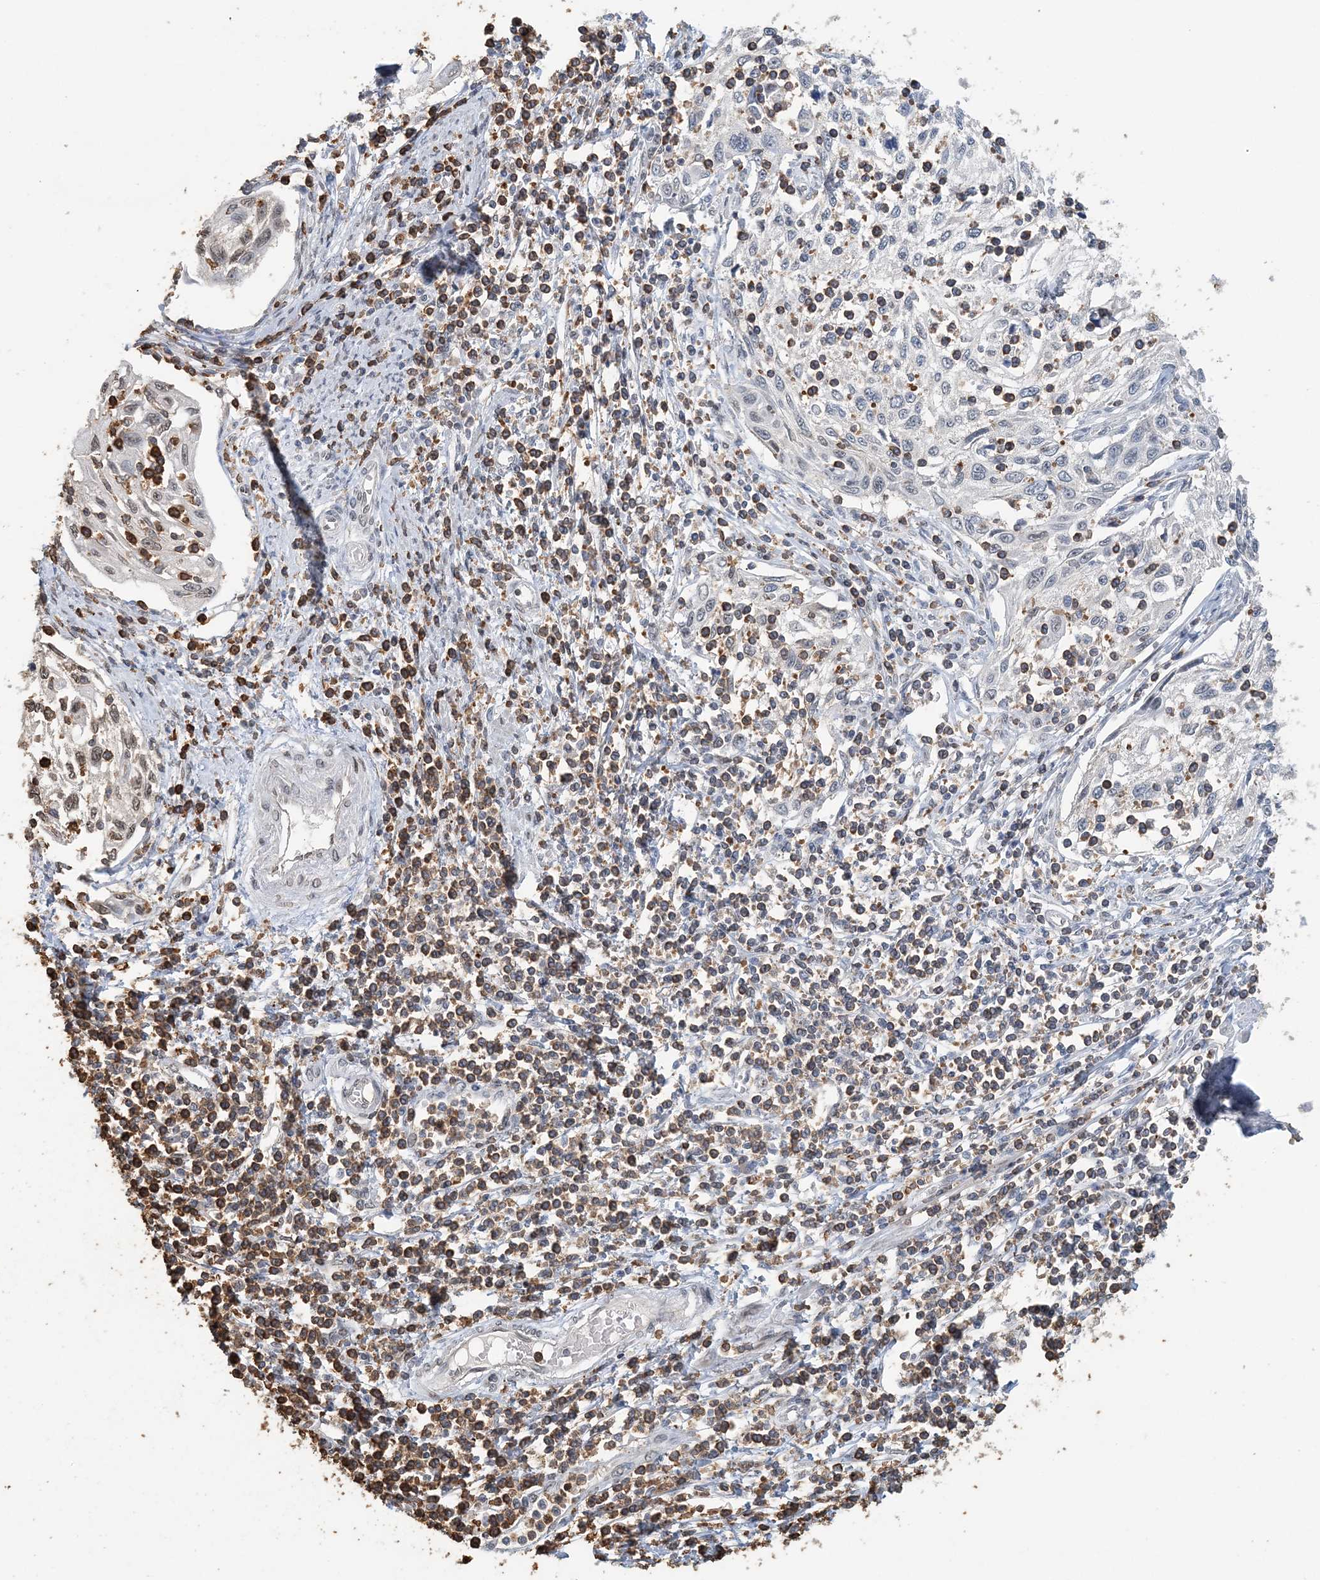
{"staining": {"intensity": "negative", "quantity": "none", "location": "none"}, "tissue": "cervical cancer", "cell_type": "Tumor cells", "image_type": "cancer", "snomed": [{"axis": "morphology", "description": "Squamous cell carcinoma, NOS"}, {"axis": "topography", "description": "Cervix"}], "caption": "Tumor cells show no significant protein expression in cervical cancer.", "gene": "FAM110A", "patient": {"sex": "female", "age": 70}}